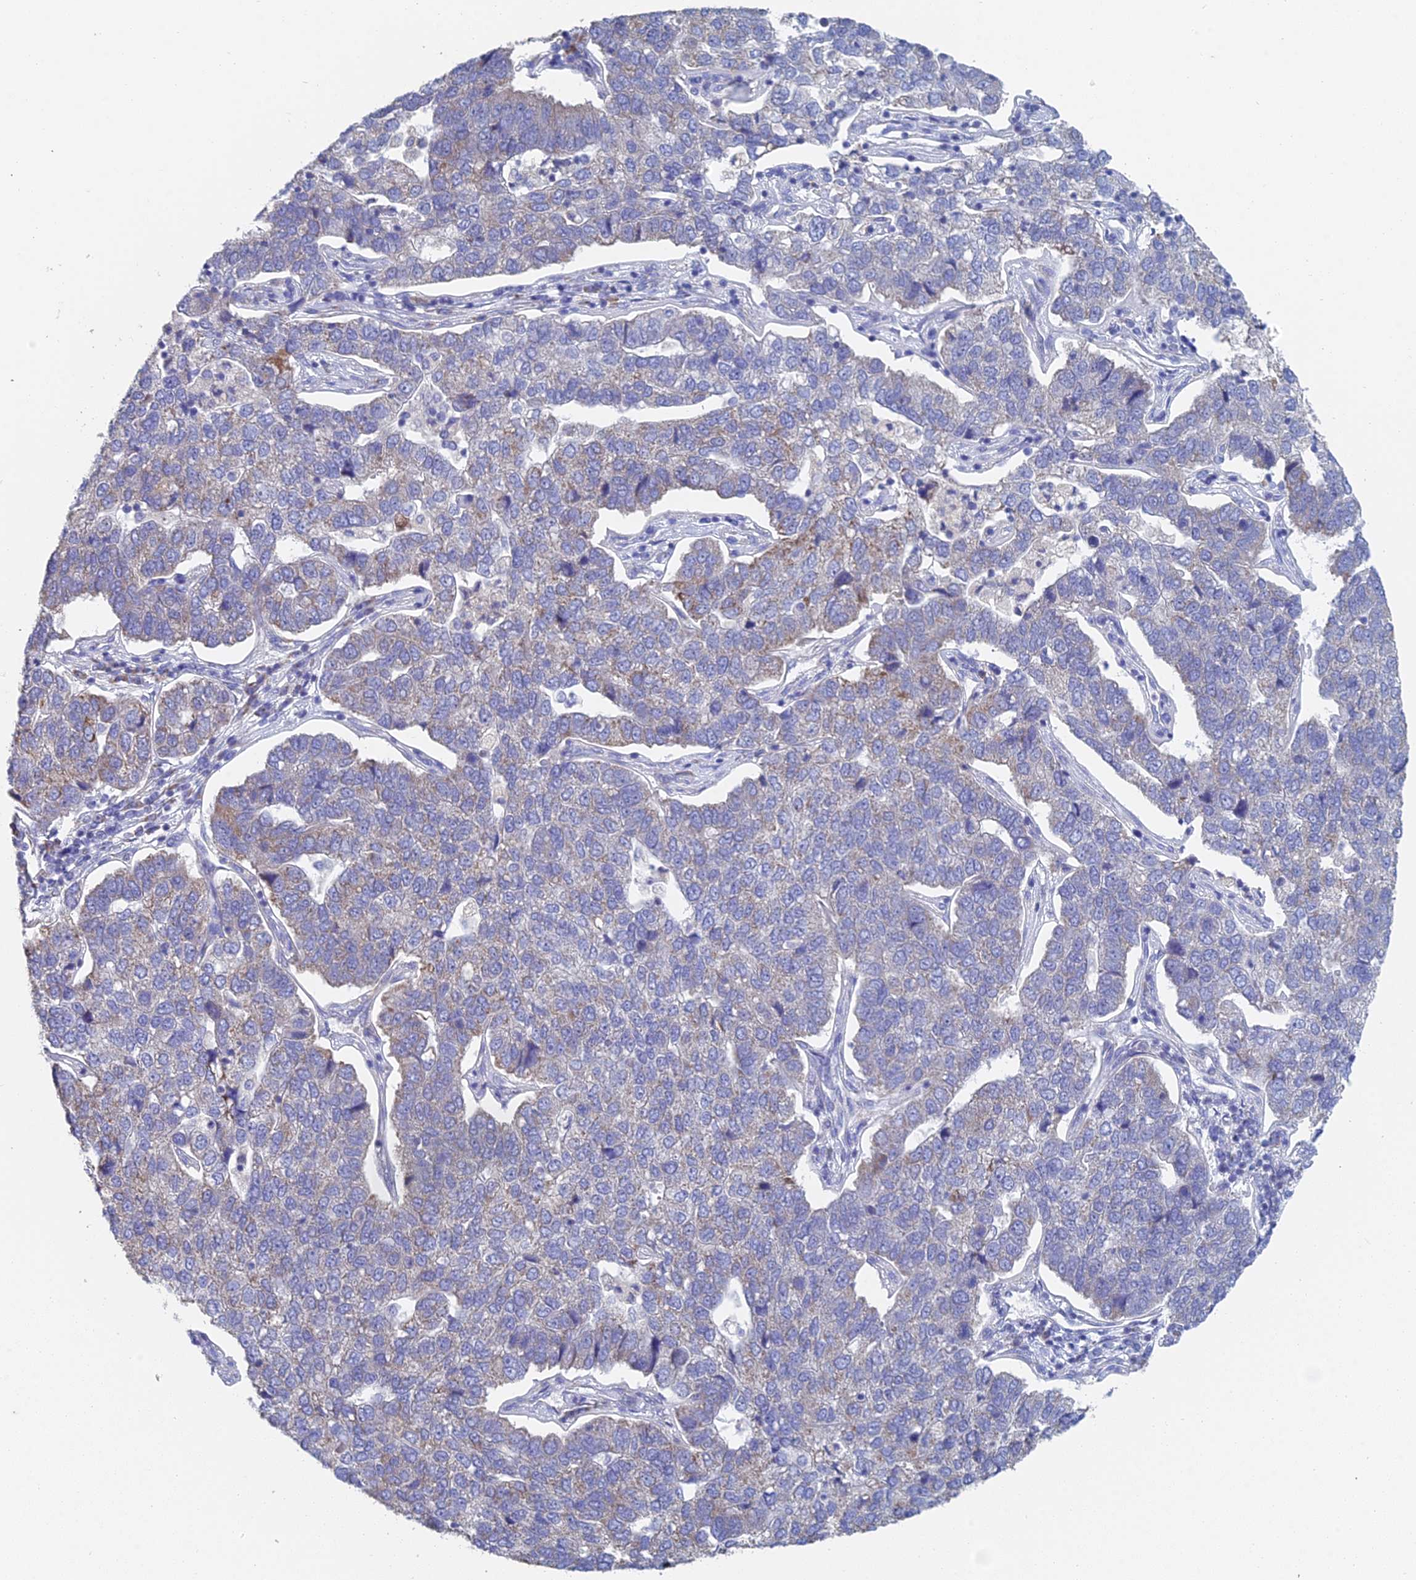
{"staining": {"intensity": "weak", "quantity": "<25%", "location": "cytoplasmic/membranous"}, "tissue": "pancreatic cancer", "cell_type": "Tumor cells", "image_type": "cancer", "snomed": [{"axis": "morphology", "description": "Adenocarcinoma, NOS"}, {"axis": "topography", "description": "Pancreas"}], "caption": "Immunohistochemistry image of human pancreatic adenocarcinoma stained for a protein (brown), which shows no expression in tumor cells. (Immunohistochemistry (ihc), brightfield microscopy, high magnification).", "gene": "CRACR2B", "patient": {"sex": "female", "age": 61}}